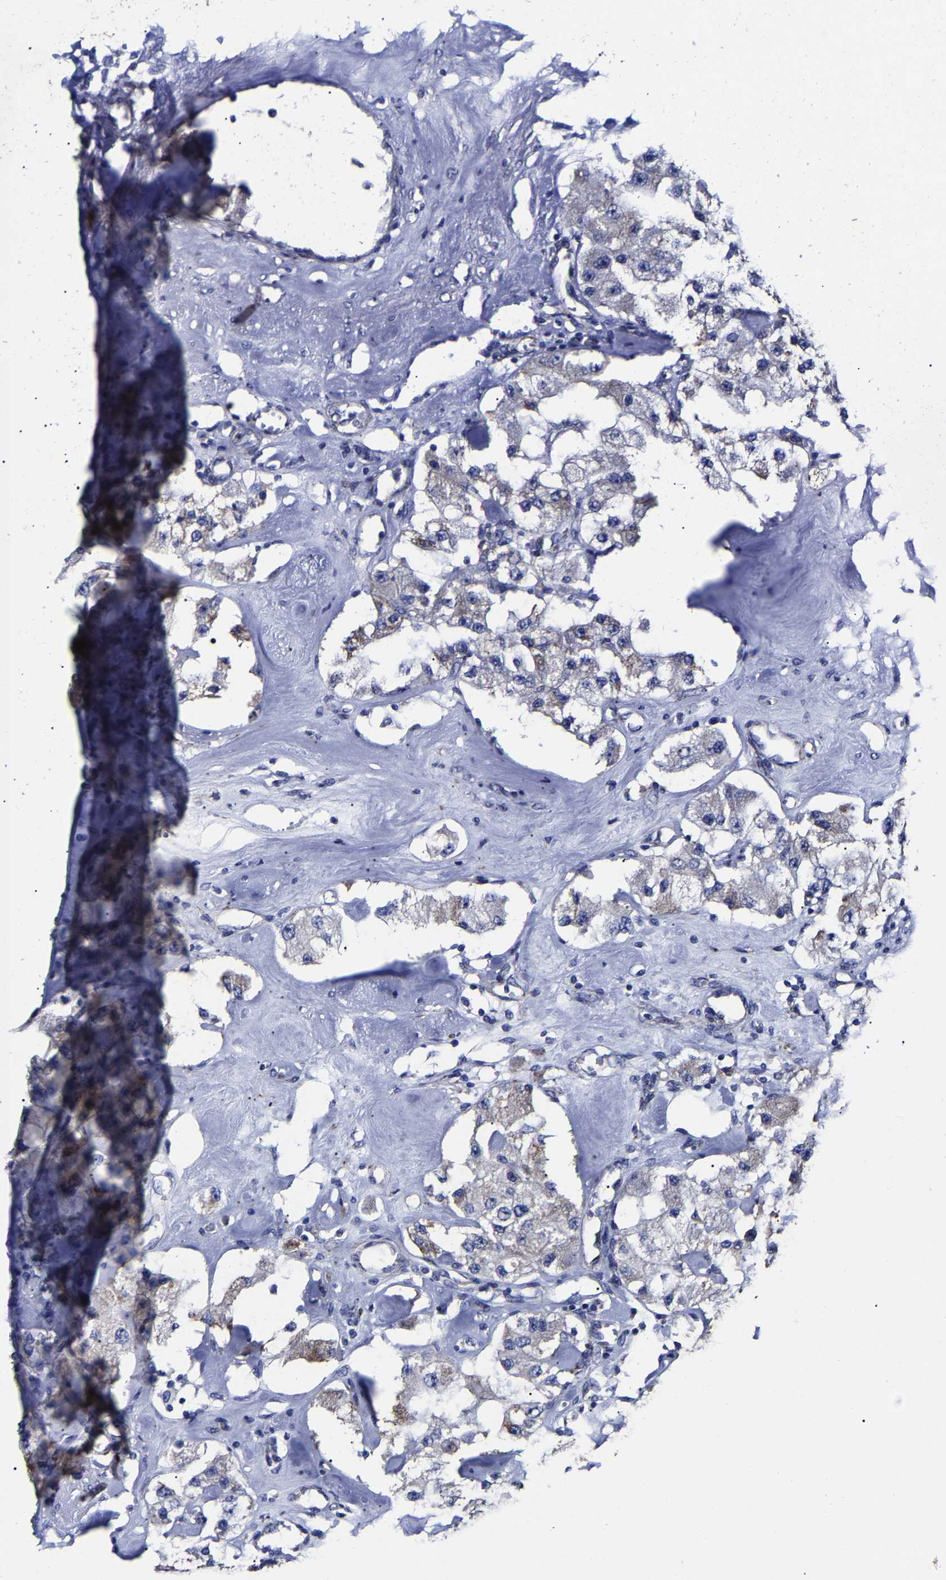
{"staining": {"intensity": "negative", "quantity": "none", "location": "none"}, "tissue": "carcinoid", "cell_type": "Tumor cells", "image_type": "cancer", "snomed": [{"axis": "morphology", "description": "Carcinoid, malignant, NOS"}, {"axis": "topography", "description": "Pancreas"}], "caption": "Tumor cells show no significant protein expression in malignant carcinoid.", "gene": "AASS", "patient": {"sex": "male", "age": 41}}